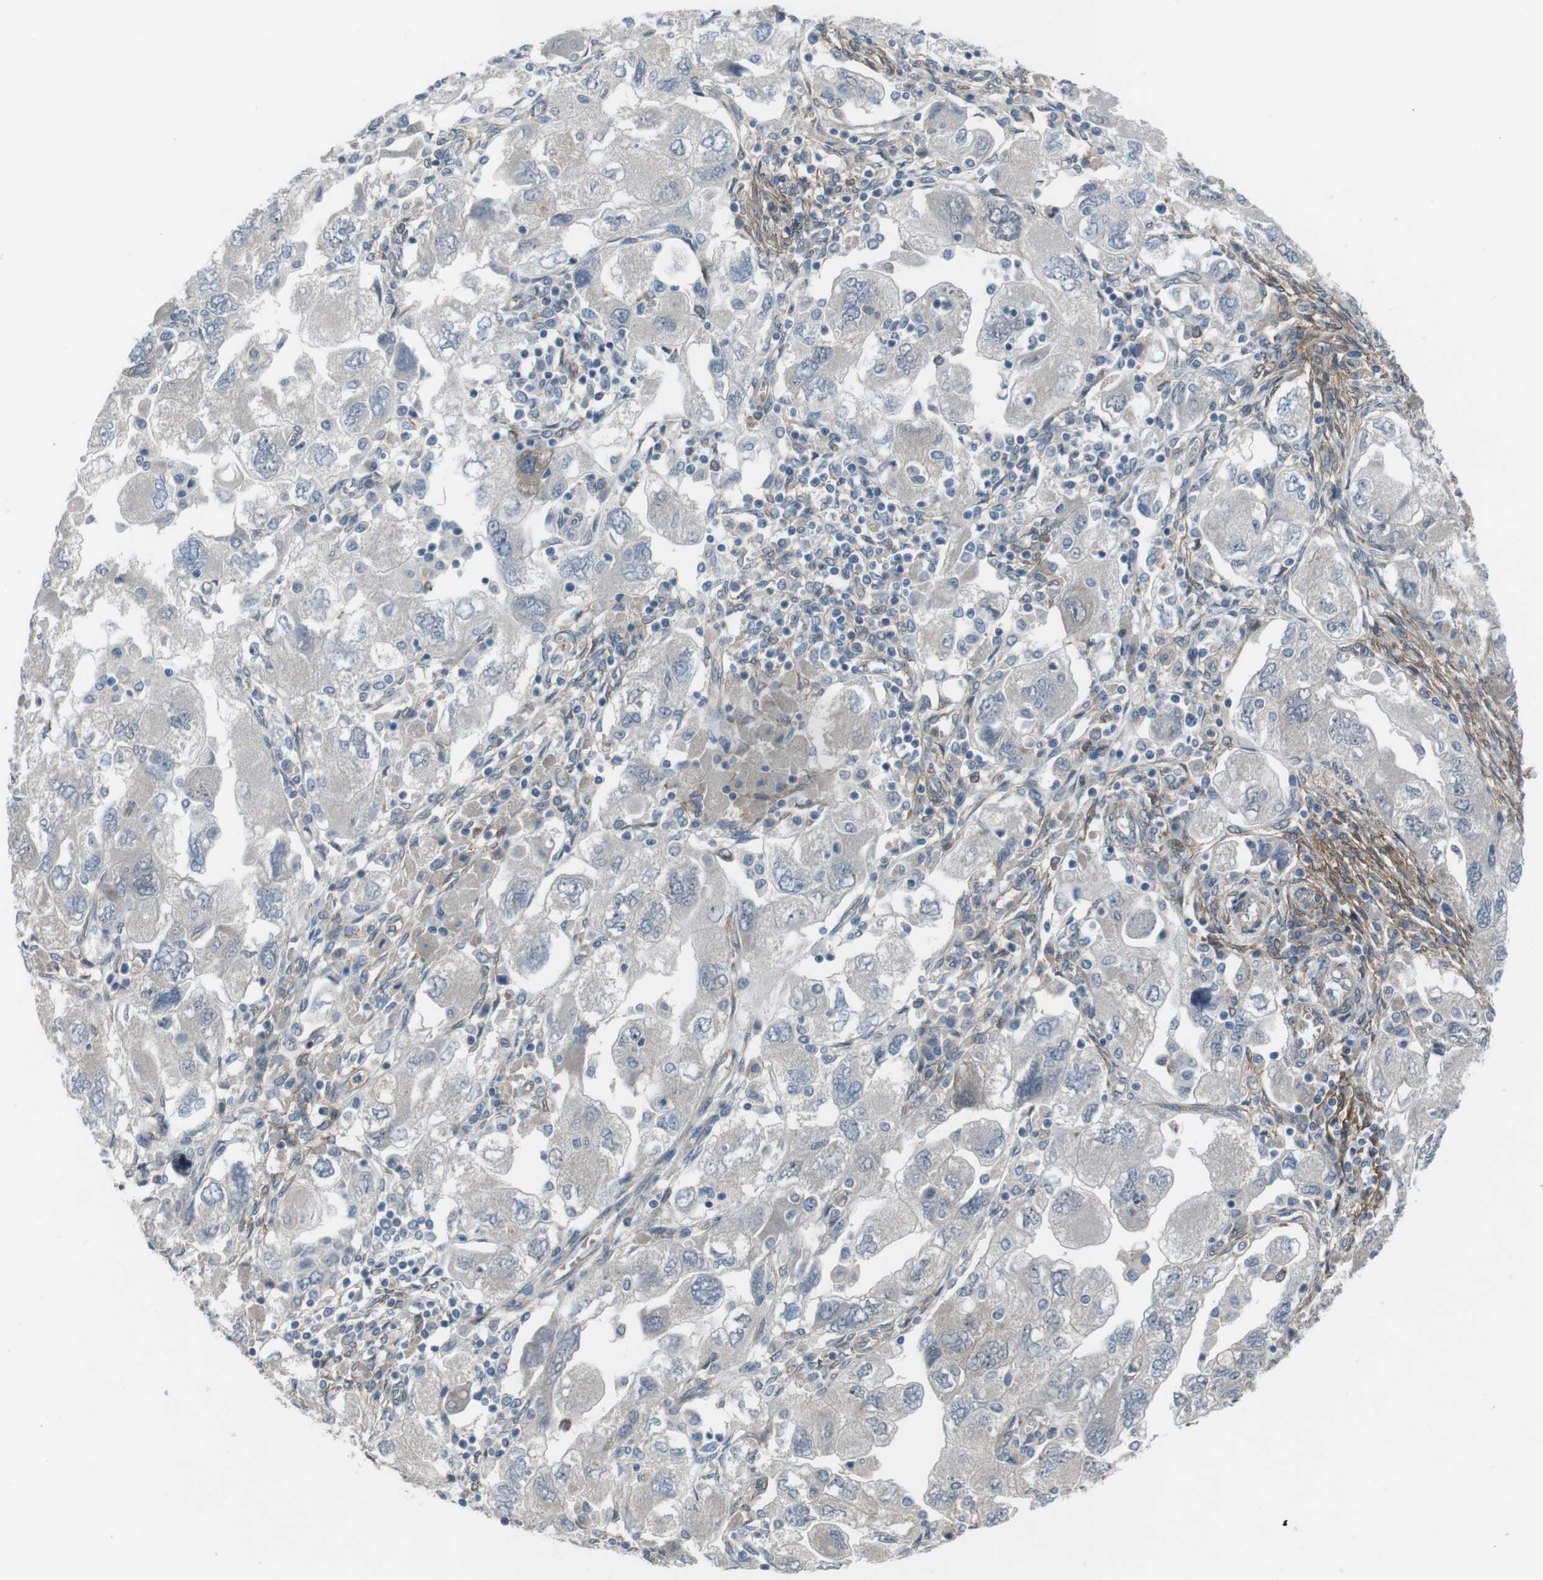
{"staining": {"intensity": "weak", "quantity": "<25%", "location": "cytoplasmic/membranous"}, "tissue": "ovarian cancer", "cell_type": "Tumor cells", "image_type": "cancer", "snomed": [{"axis": "morphology", "description": "Carcinoma, NOS"}, {"axis": "morphology", "description": "Cystadenocarcinoma, serous, NOS"}, {"axis": "topography", "description": "Ovary"}], "caption": "IHC histopathology image of human ovarian cancer stained for a protein (brown), which reveals no staining in tumor cells.", "gene": "ANK2", "patient": {"sex": "female", "age": 69}}